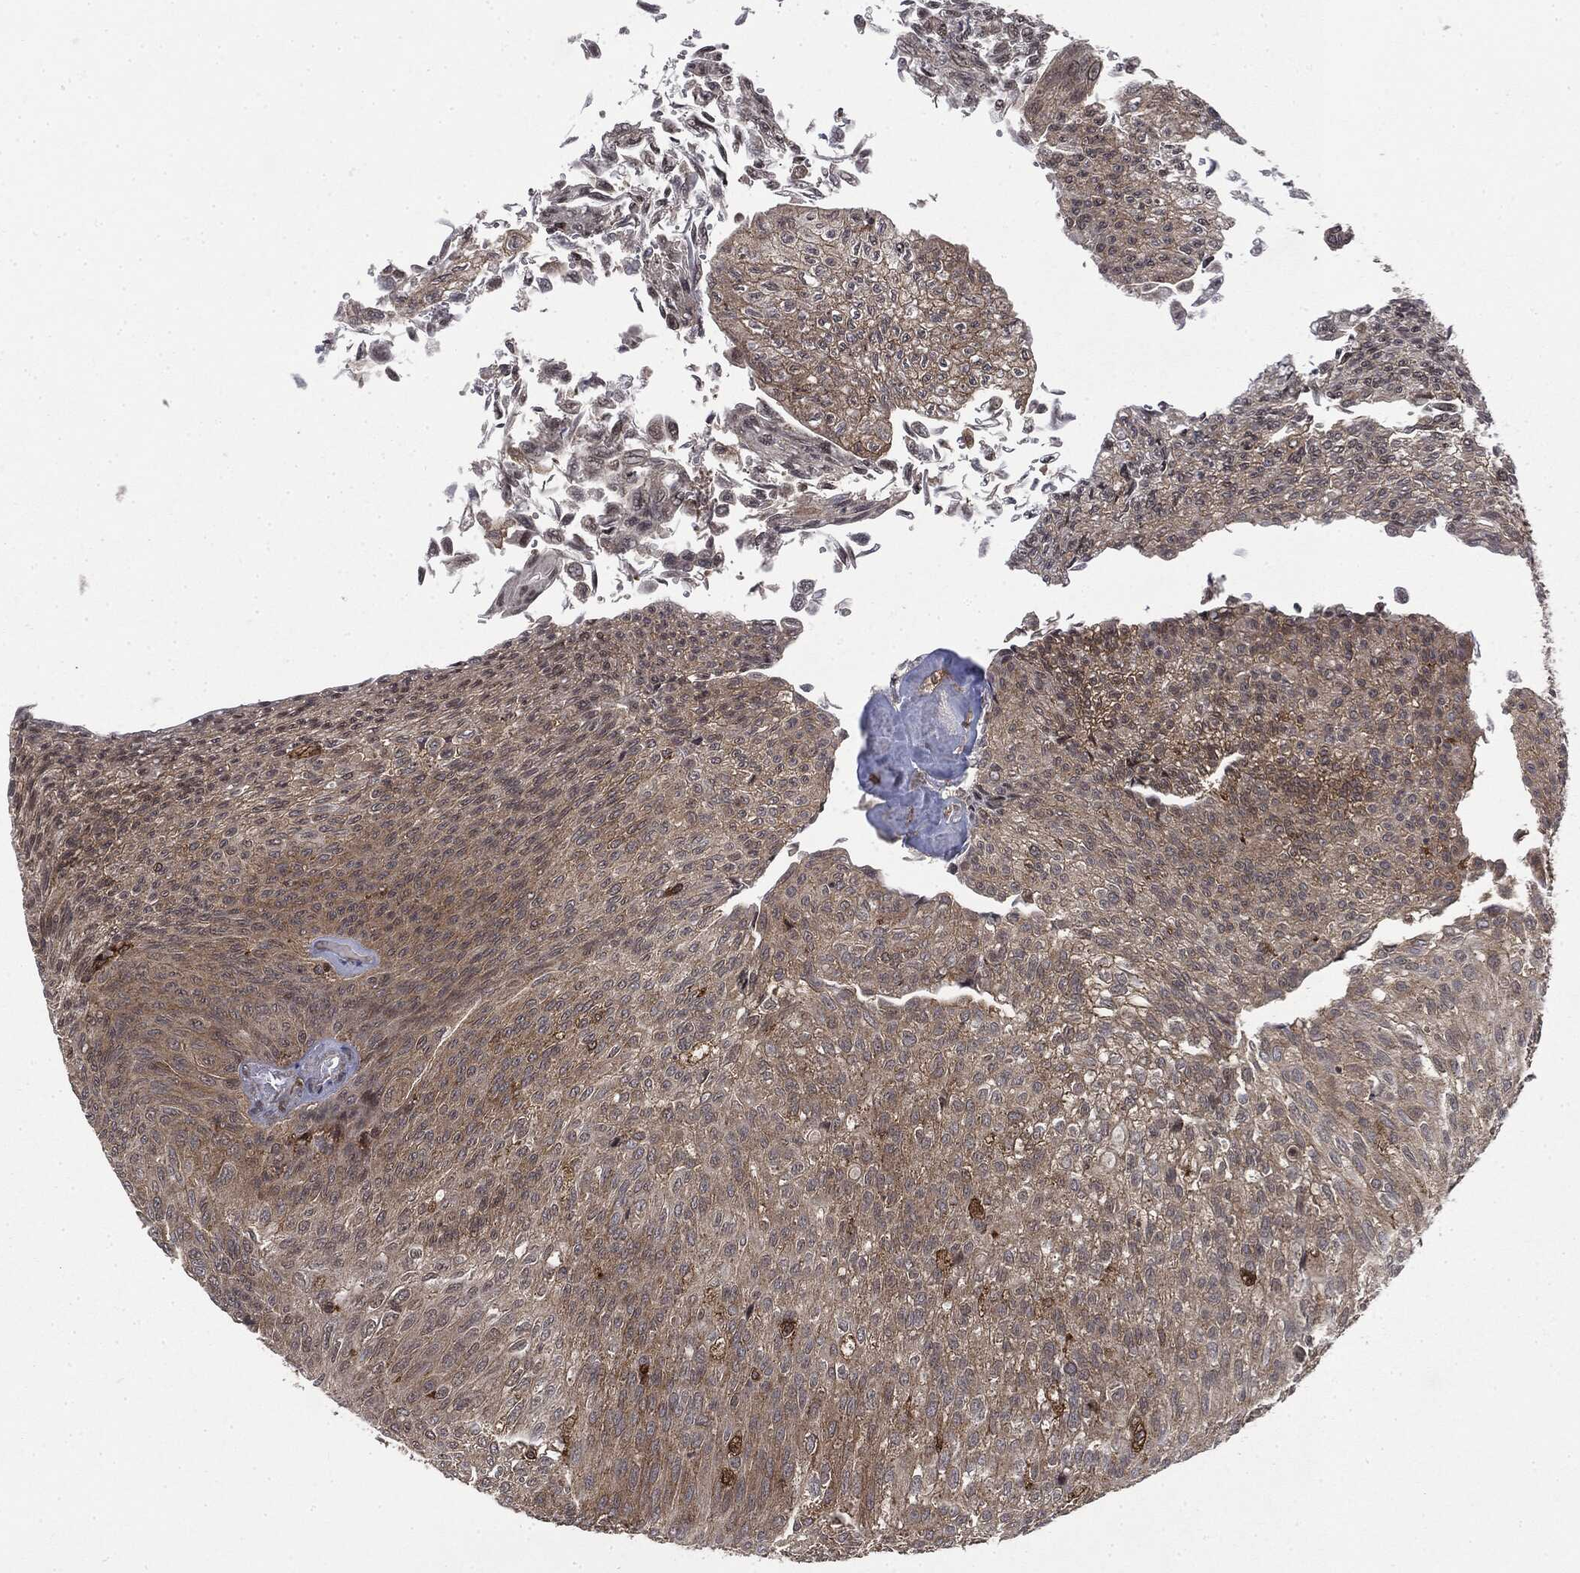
{"staining": {"intensity": "strong", "quantity": "25%-75%", "location": "cytoplasmic/membranous"}, "tissue": "urothelial cancer", "cell_type": "Tumor cells", "image_type": "cancer", "snomed": [{"axis": "morphology", "description": "Urothelial carcinoma, Low grade"}, {"axis": "topography", "description": "Ureter, NOS"}, {"axis": "topography", "description": "Urinary bladder"}], "caption": "Protein analysis of low-grade urothelial carcinoma tissue demonstrates strong cytoplasmic/membranous positivity in about 25%-75% of tumor cells.", "gene": "SNX5", "patient": {"sex": "male", "age": 78}}